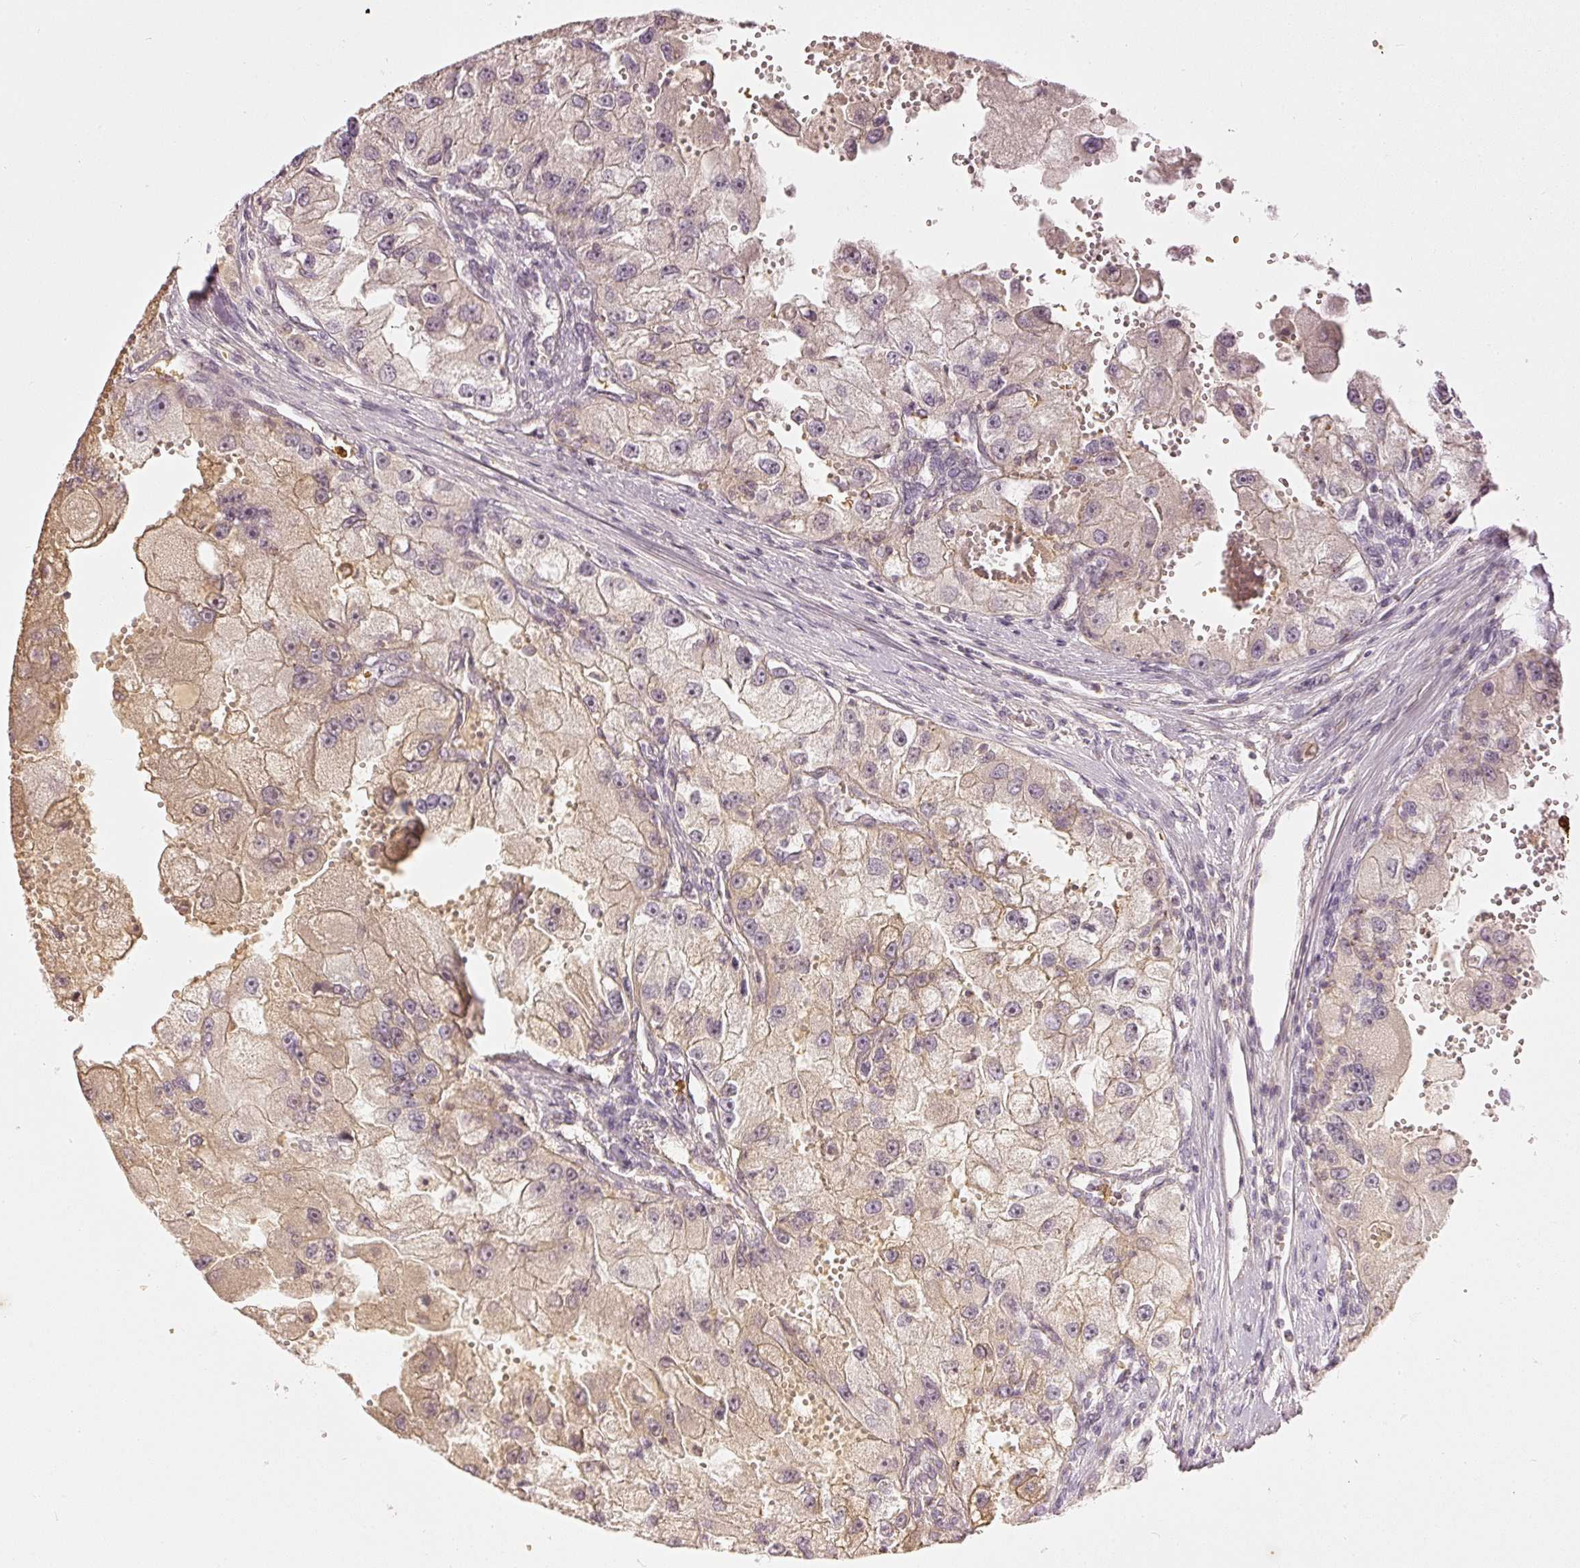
{"staining": {"intensity": "weak", "quantity": "25%-75%", "location": "cytoplasmic/membranous,nuclear"}, "tissue": "renal cancer", "cell_type": "Tumor cells", "image_type": "cancer", "snomed": [{"axis": "morphology", "description": "Adenocarcinoma, NOS"}, {"axis": "topography", "description": "Kidney"}], "caption": "Renal cancer stained with immunohistochemistry displays weak cytoplasmic/membranous and nuclear positivity in approximately 25%-75% of tumor cells. (DAB = brown stain, brightfield microscopy at high magnification).", "gene": "GZMA", "patient": {"sex": "male", "age": 63}}